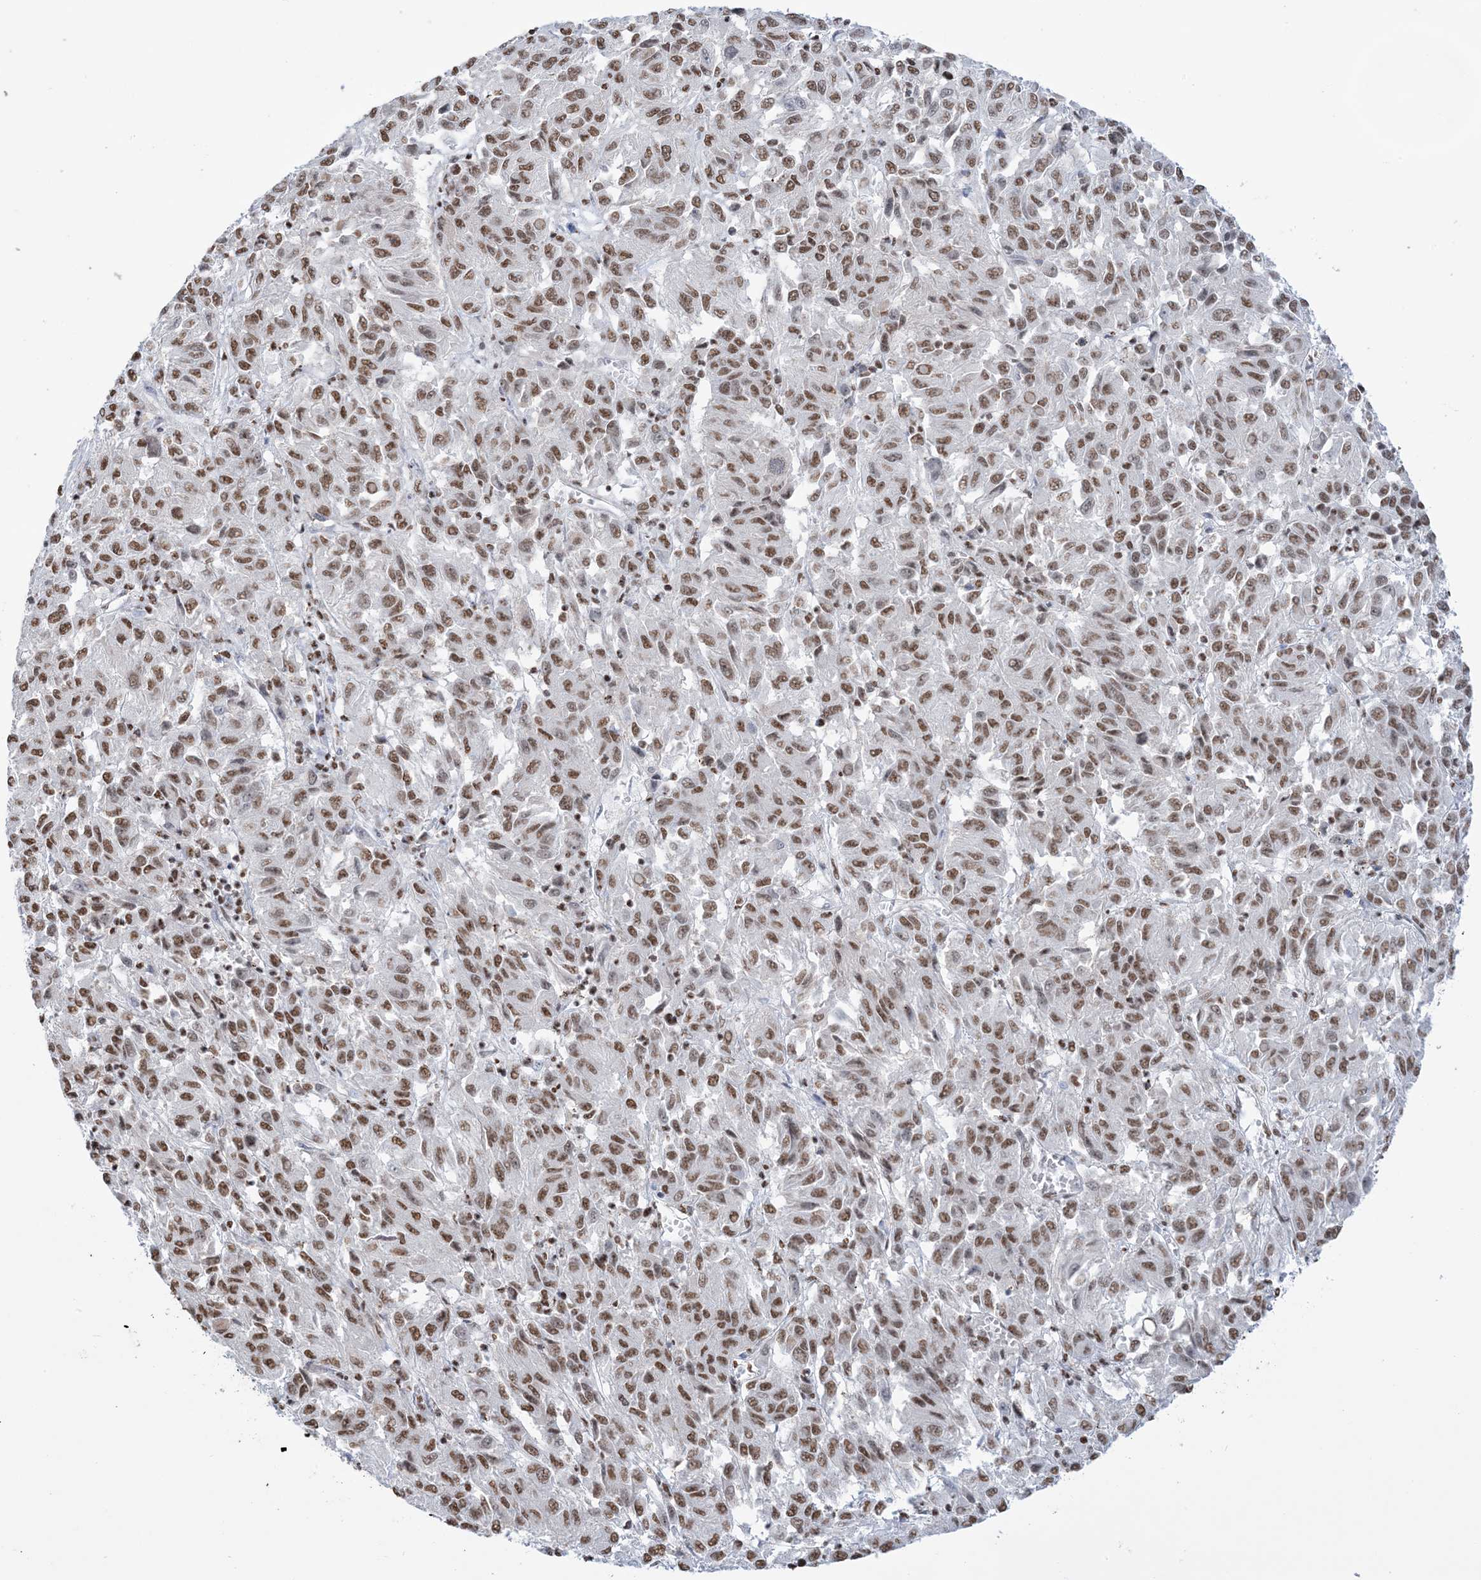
{"staining": {"intensity": "moderate", "quantity": ">75%", "location": "nuclear"}, "tissue": "melanoma", "cell_type": "Tumor cells", "image_type": "cancer", "snomed": [{"axis": "morphology", "description": "Malignant melanoma, Metastatic site"}, {"axis": "topography", "description": "Lung"}], "caption": "Immunohistochemical staining of human melanoma displays medium levels of moderate nuclear staining in about >75% of tumor cells.", "gene": "ZNF792", "patient": {"sex": "male", "age": 64}}